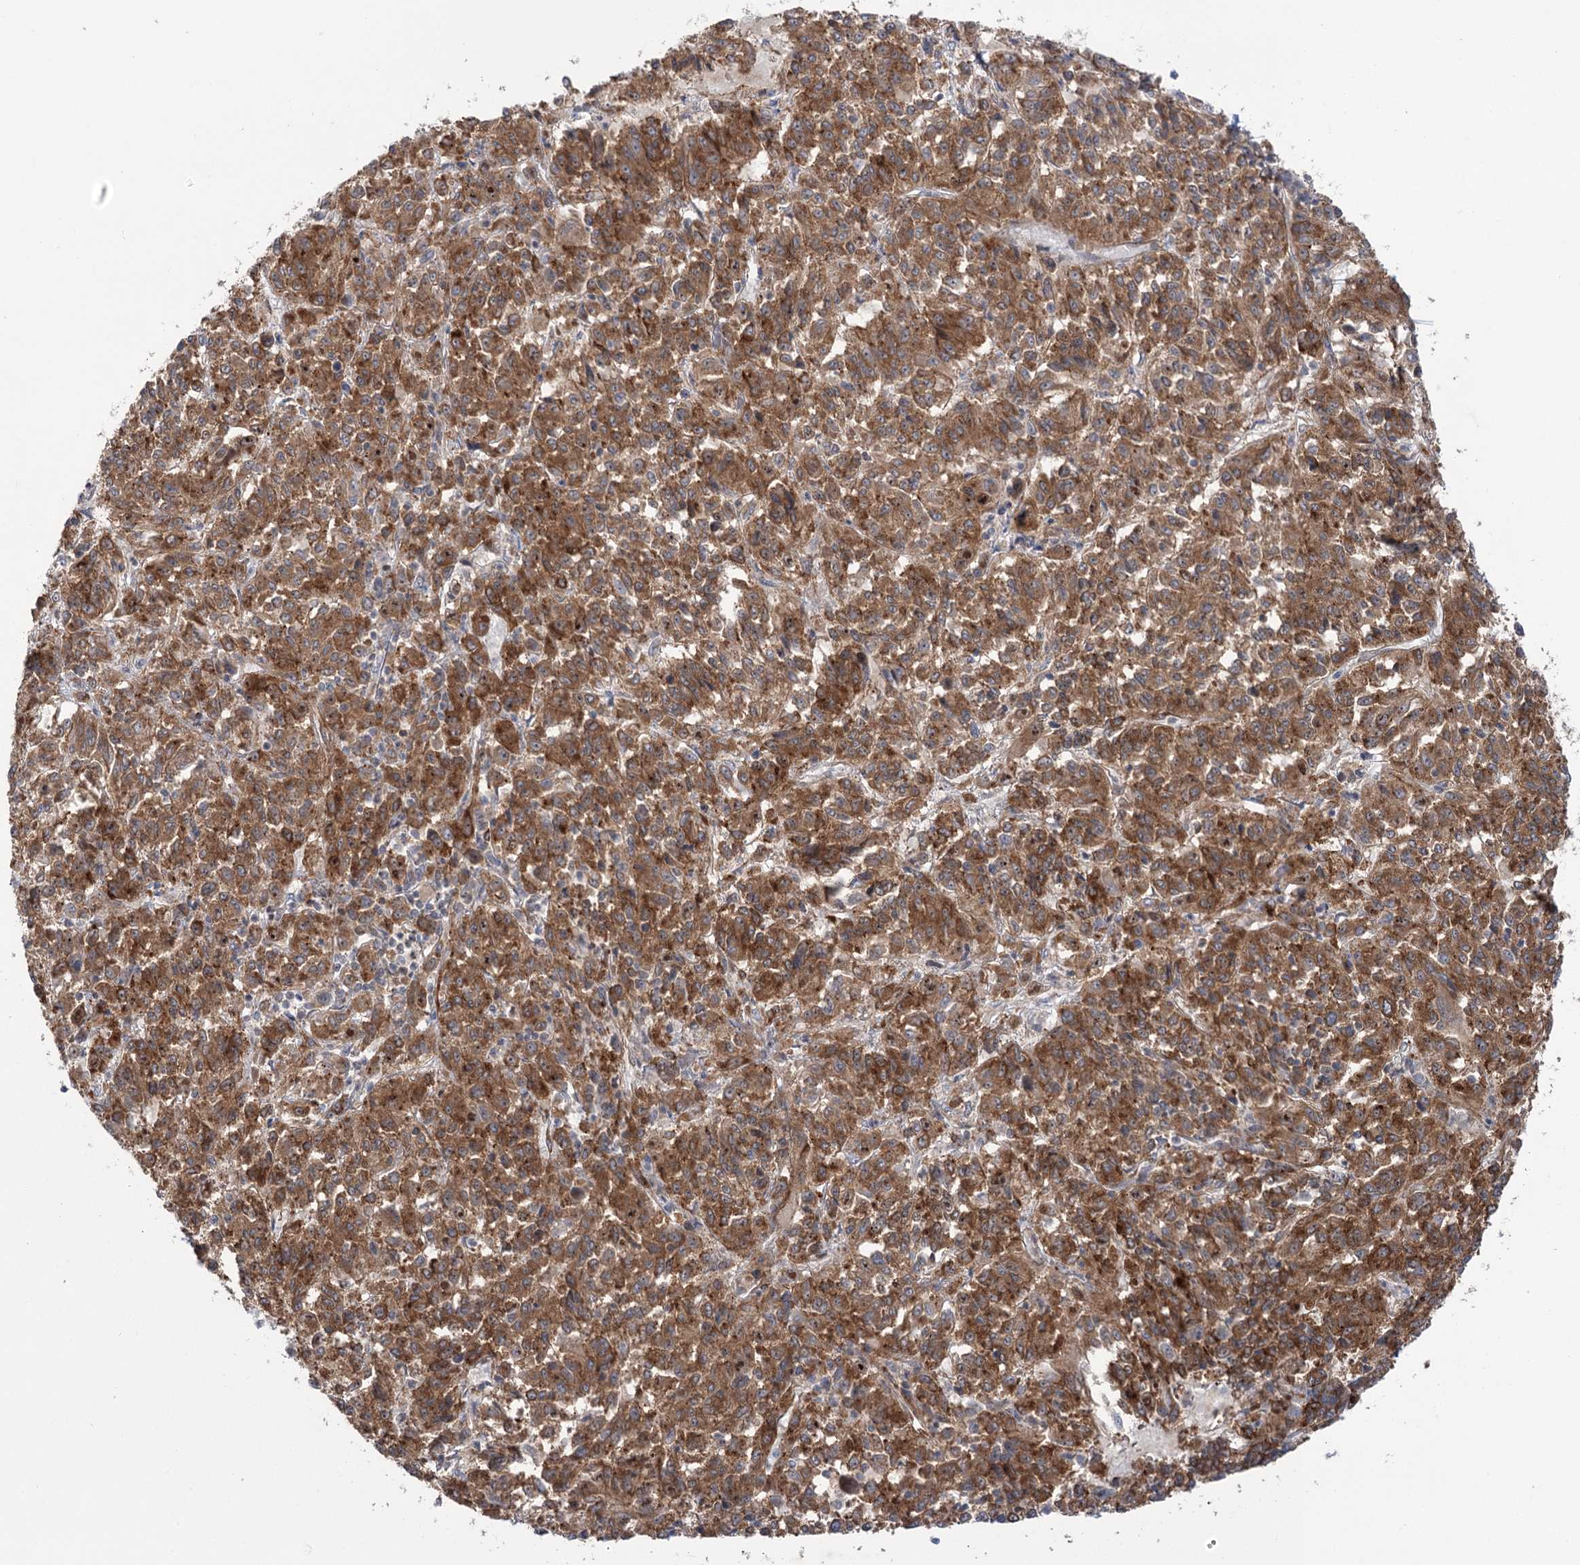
{"staining": {"intensity": "moderate", "quantity": ">75%", "location": "cytoplasmic/membranous"}, "tissue": "melanoma", "cell_type": "Tumor cells", "image_type": "cancer", "snomed": [{"axis": "morphology", "description": "Malignant melanoma, Metastatic site"}, {"axis": "topography", "description": "Lung"}], "caption": "Malignant melanoma (metastatic site) was stained to show a protein in brown. There is medium levels of moderate cytoplasmic/membranous staining in about >75% of tumor cells.", "gene": "VWA2", "patient": {"sex": "male", "age": 64}}